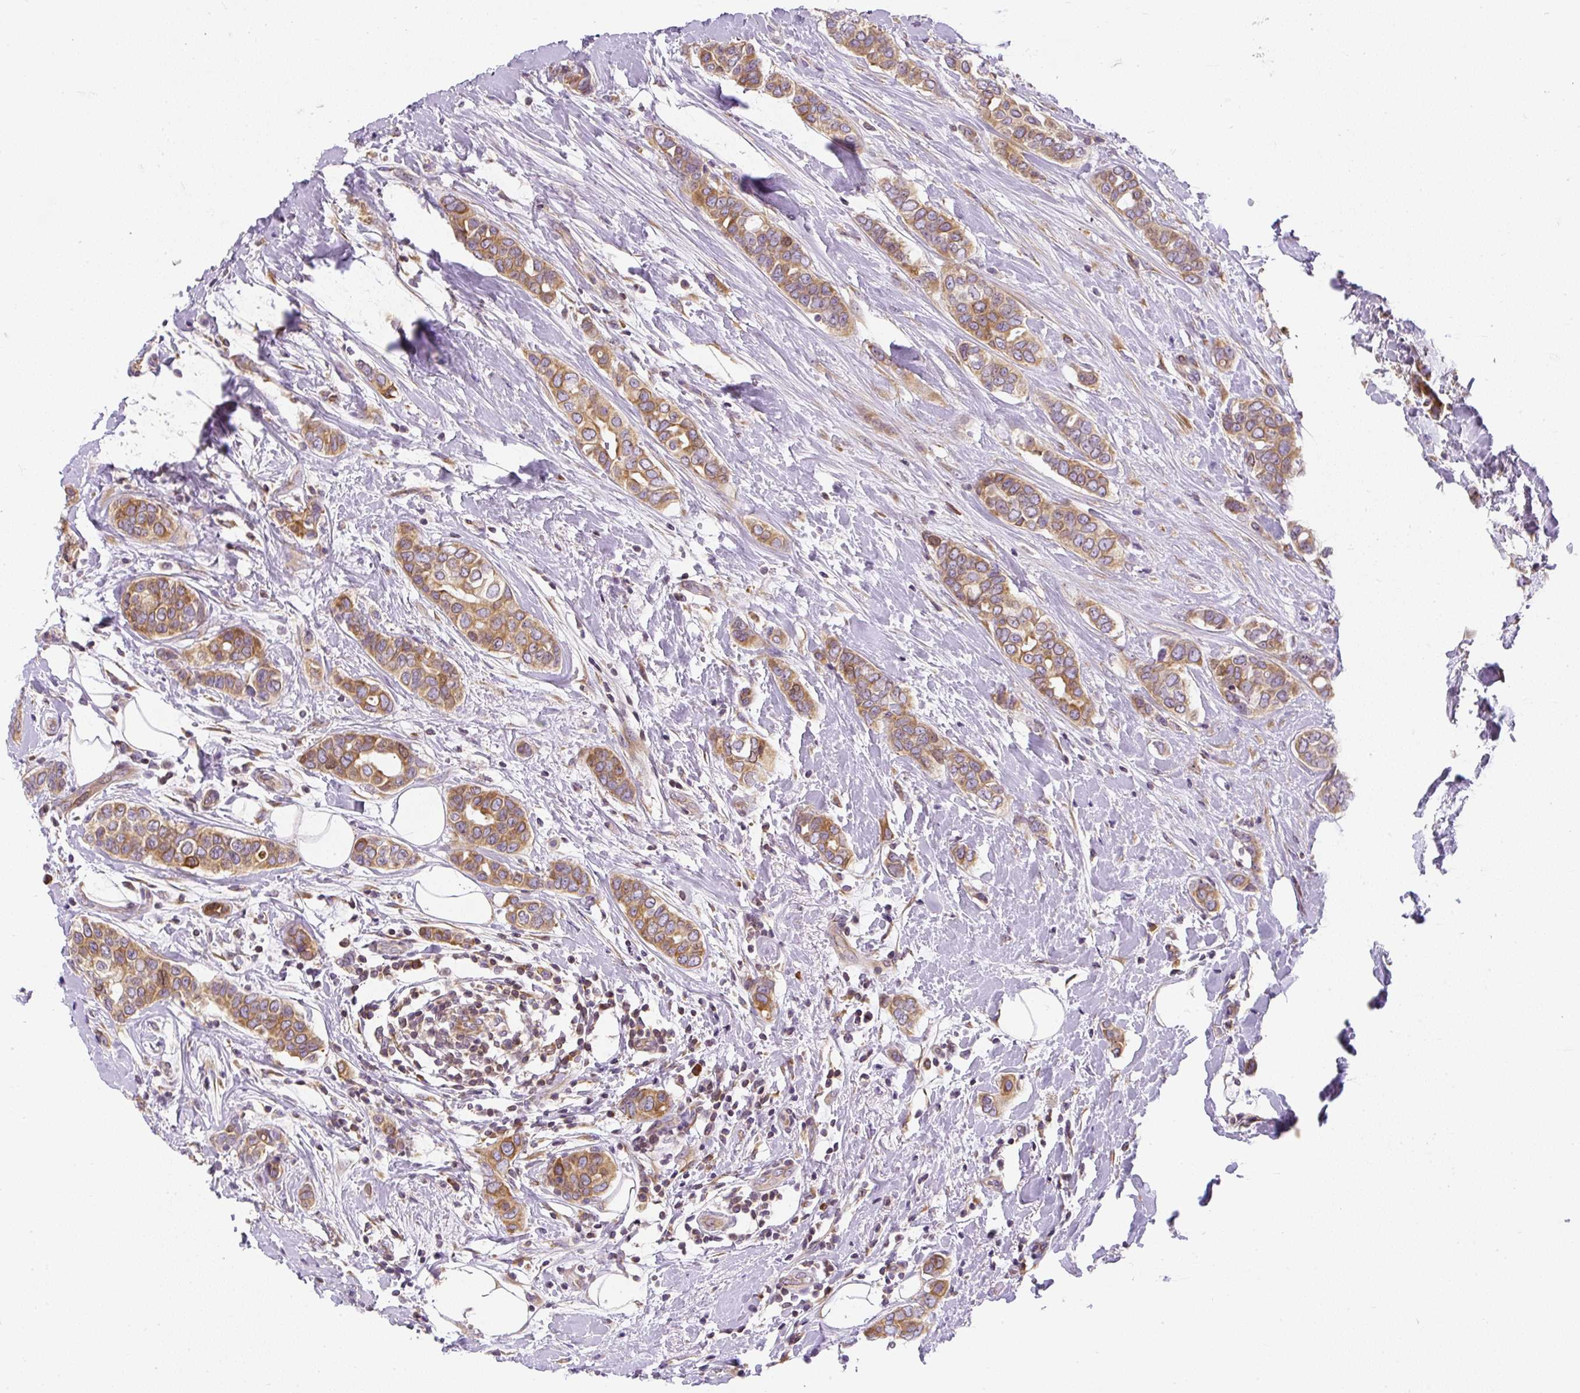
{"staining": {"intensity": "moderate", "quantity": ">75%", "location": "cytoplasmic/membranous"}, "tissue": "breast cancer", "cell_type": "Tumor cells", "image_type": "cancer", "snomed": [{"axis": "morphology", "description": "Lobular carcinoma"}, {"axis": "topography", "description": "Breast"}], "caption": "Protein expression analysis of human lobular carcinoma (breast) reveals moderate cytoplasmic/membranous expression in approximately >75% of tumor cells.", "gene": "CYP20A1", "patient": {"sex": "female", "age": 51}}